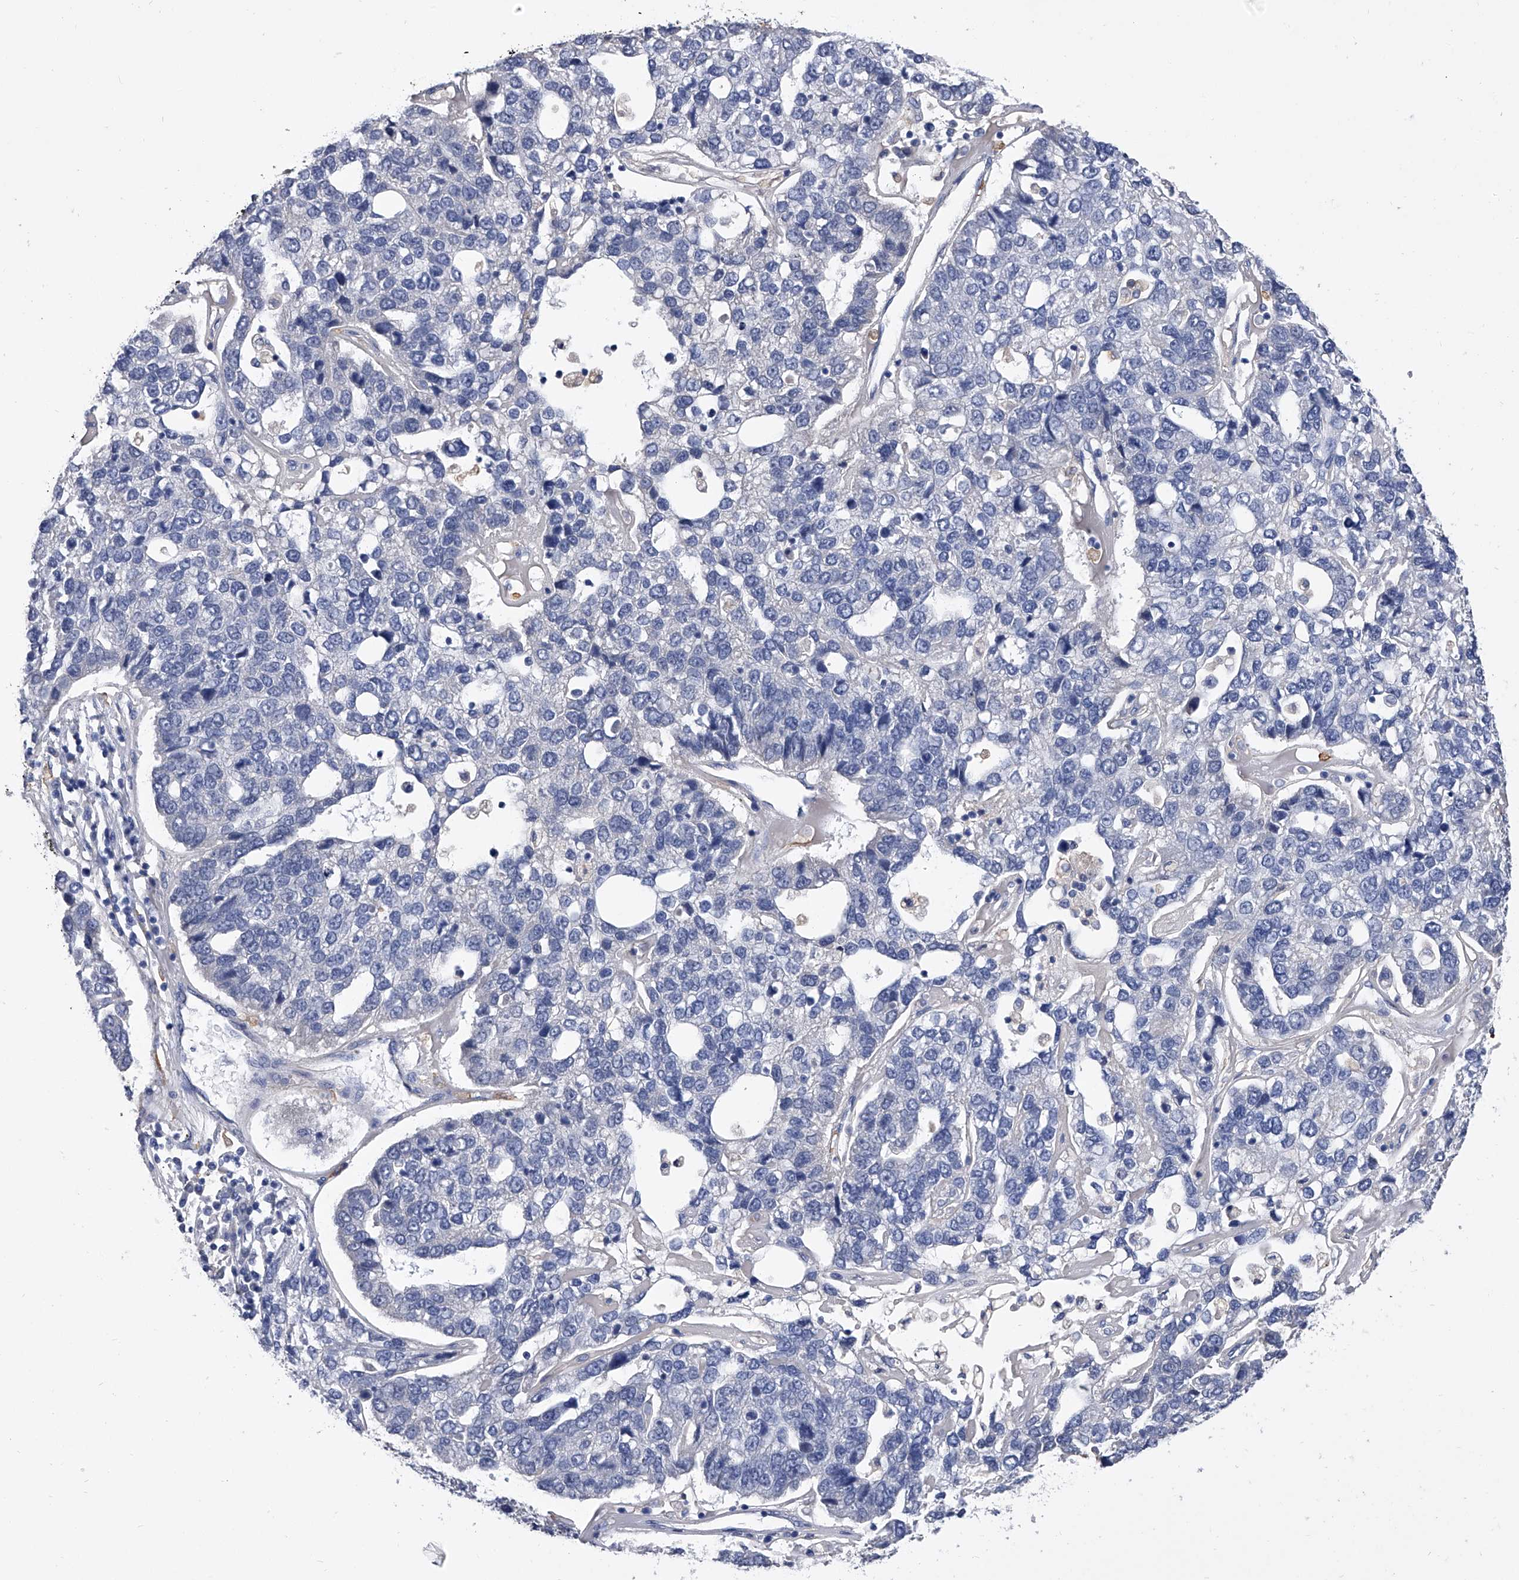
{"staining": {"intensity": "negative", "quantity": "none", "location": "none"}, "tissue": "pancreatic cancer", "cell_type": "Tumor cells", "image_type": "cancer", "snomed": [{"axis": "morphology", "description": "Adenocarcinoma, NOS"}, {"axis": "topography", "description": "Pancreas"}], "caption": "Tumor cells are negative for brown protein staining in pancreatic cancer.", "gene": "EFCAB7", "patient": {"sex": "female", "age": 61}}